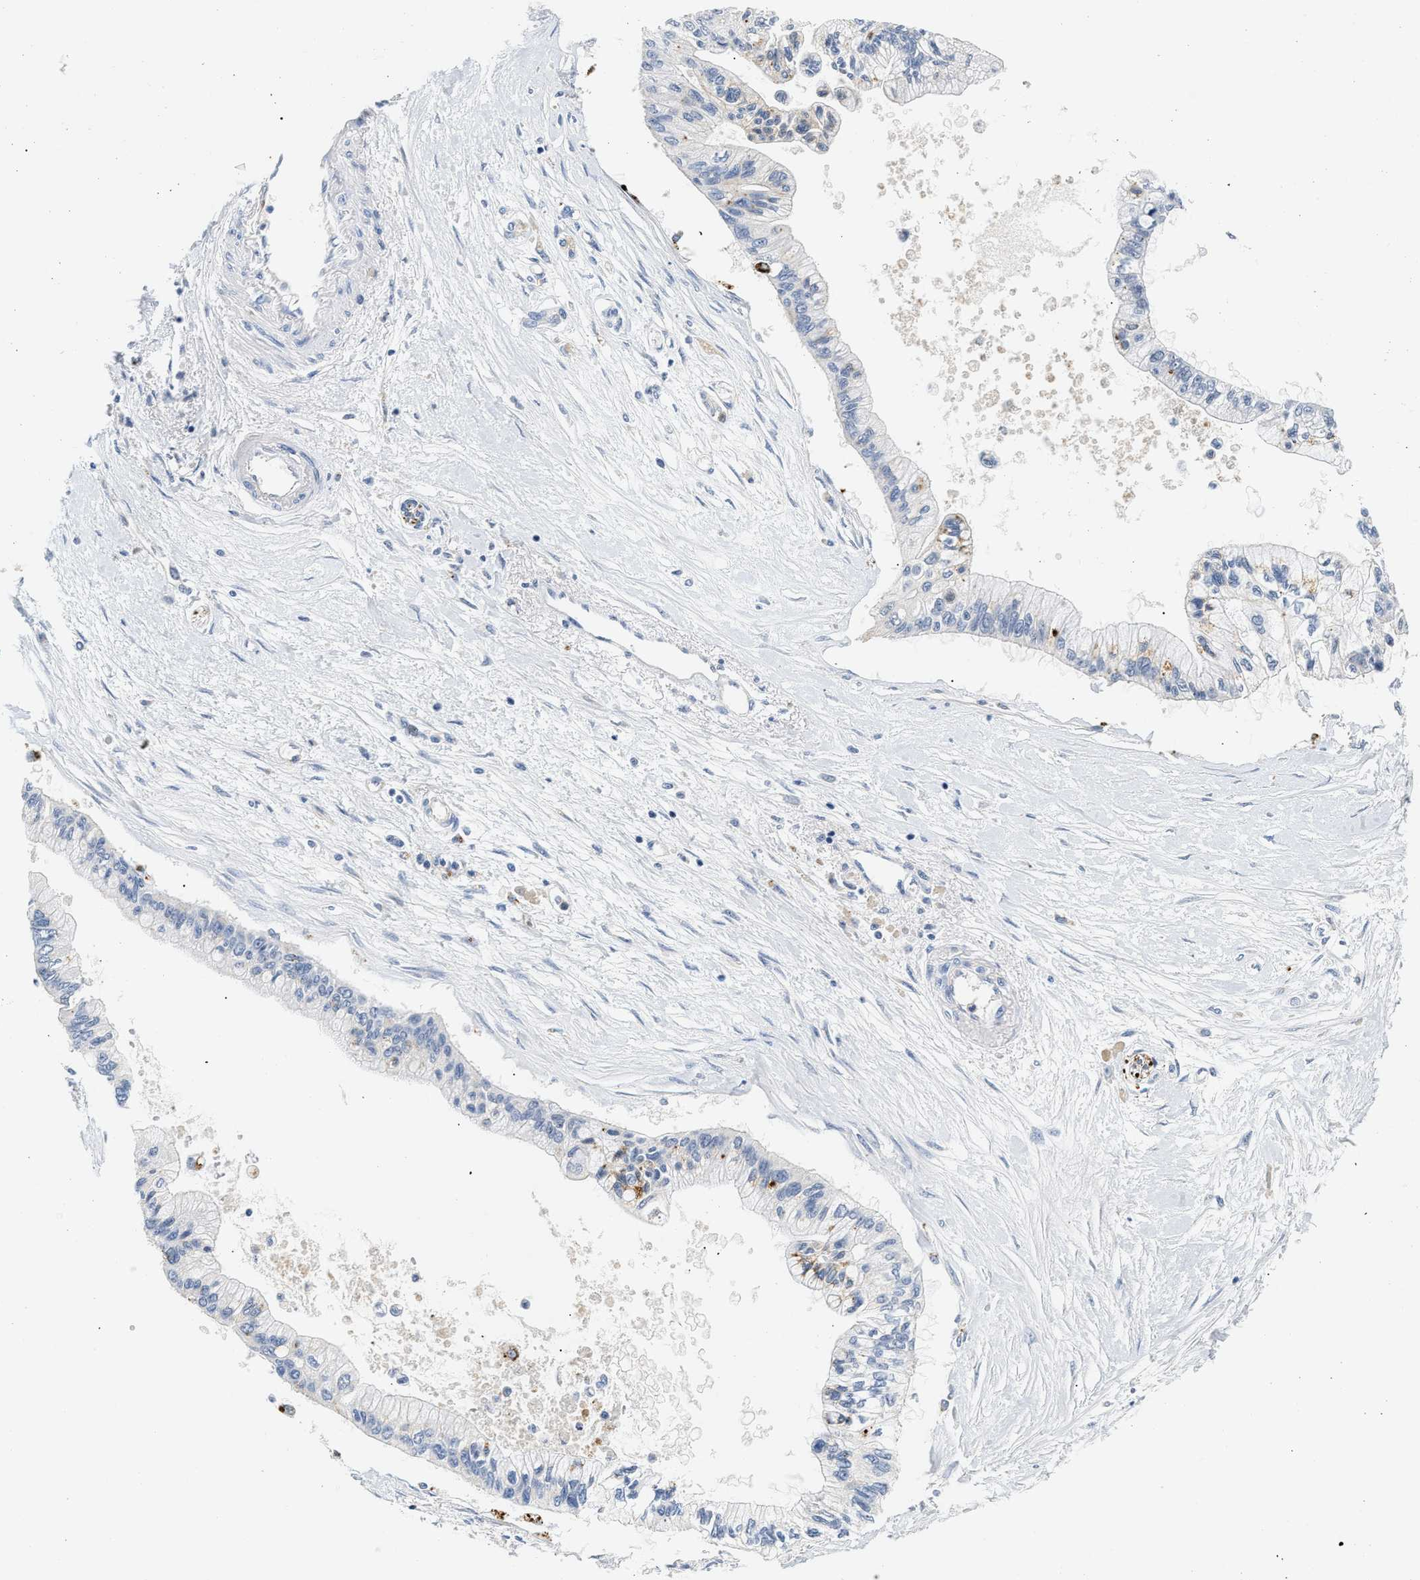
{"staining": {"intensity": "negative", "quantity": "none", "location": "none"}, "tissue": "pancreatic cancer", "cell_type": "Tumor cells", "image_type": "cancer", "snomed": [{"axis": "morphology", "description": "Adenocarcinoma, NOS"}, {"axis": "topography", "description": "Pancreas"}], "caption": "The micrograph exhibits no staining of tumor cells in adenocarcinoma (pancreatic).", "gene": "MED22", "patient": {"sex": "female", "age": 77}}